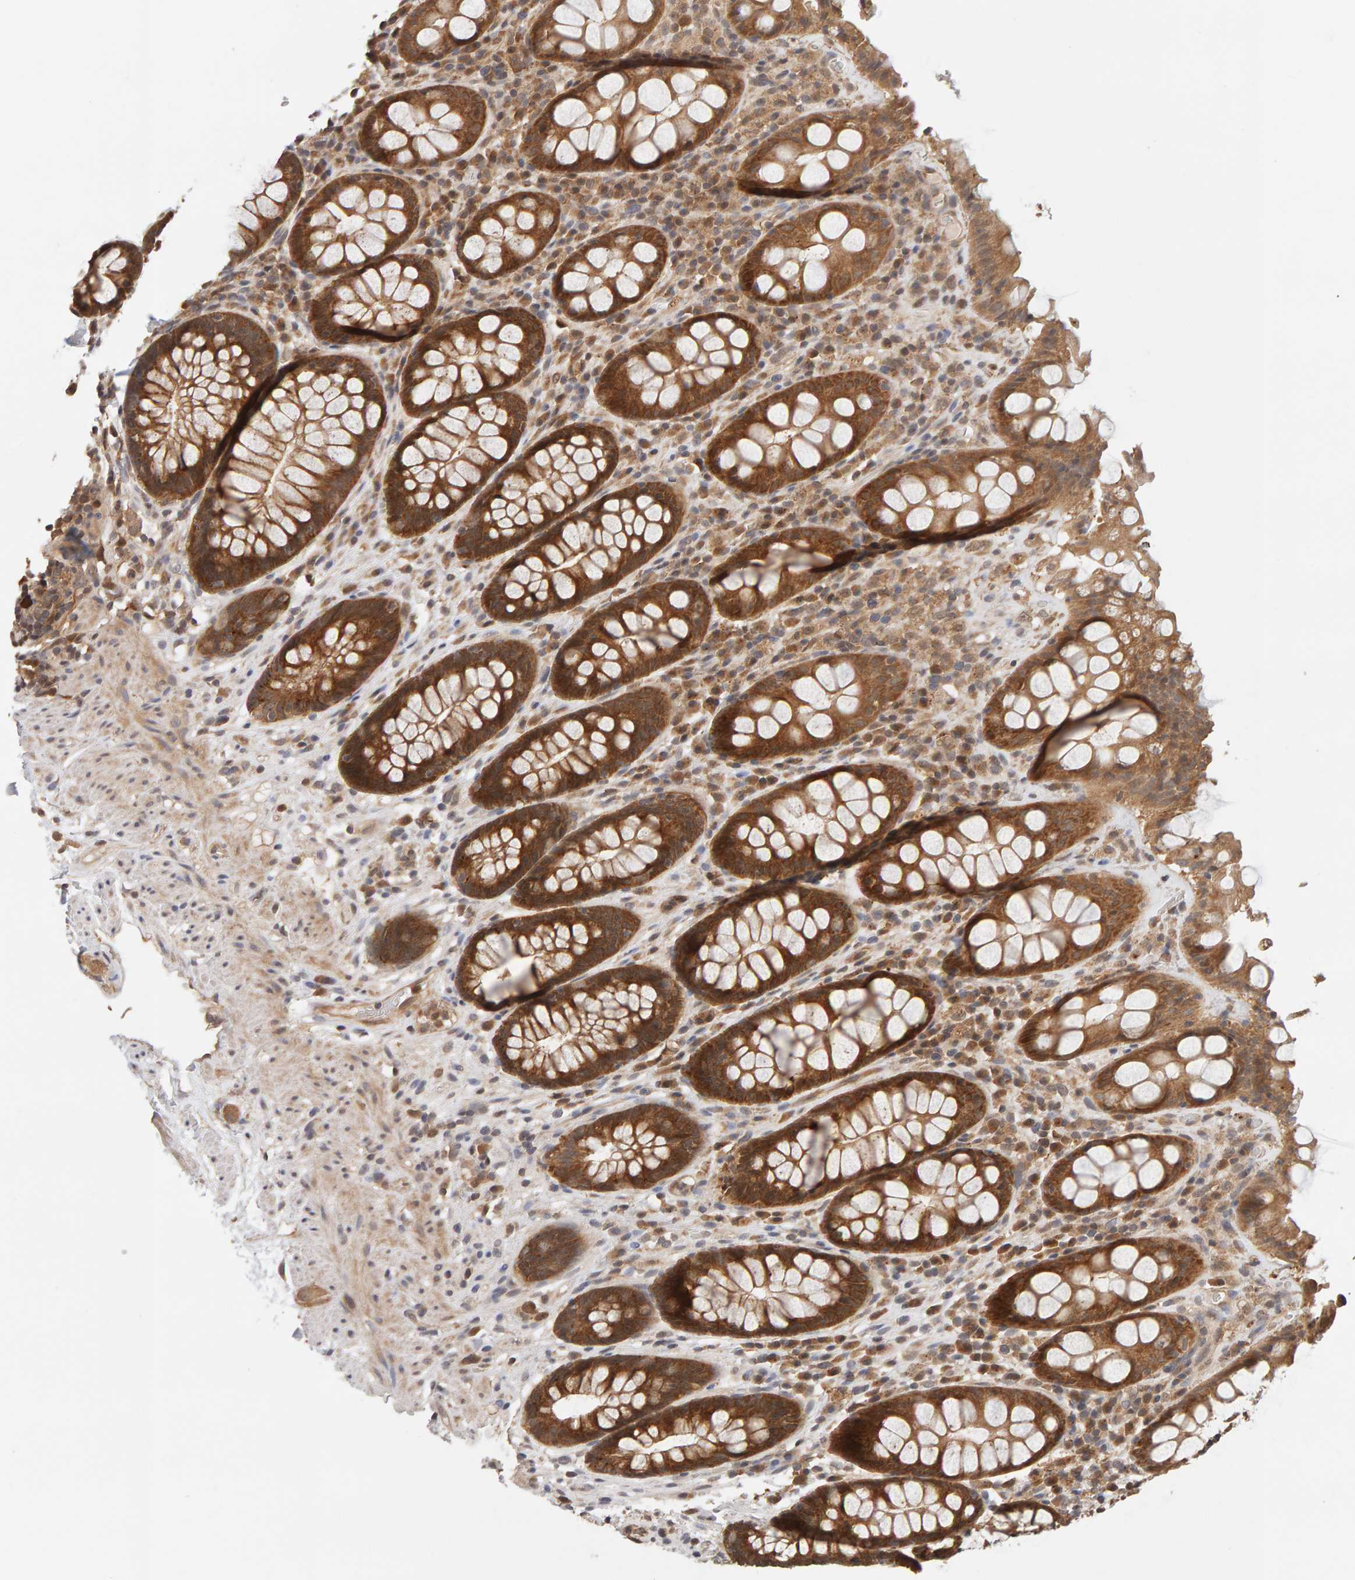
{"staining": {"intensity": "moderate", "quantity": ">75%", "location": "cytoplasmic/membranous"}, "tissue": "rectum", "cell_type": "Glandular cells", "image_type": "normal", "snomed": [{"axis": "morphology", "description": "Normal tissue, NOS"}, {"axis": "topography", "description": "Rectum"}], "caption": "This micrograph shows IHC staining of unremarkable human rectum, with medium moderate cytoplasmic/membranous expression in about >75% of glandular cells.", "gene": "DNAJC7", "patient": {"sex": "male", "age": 64}}